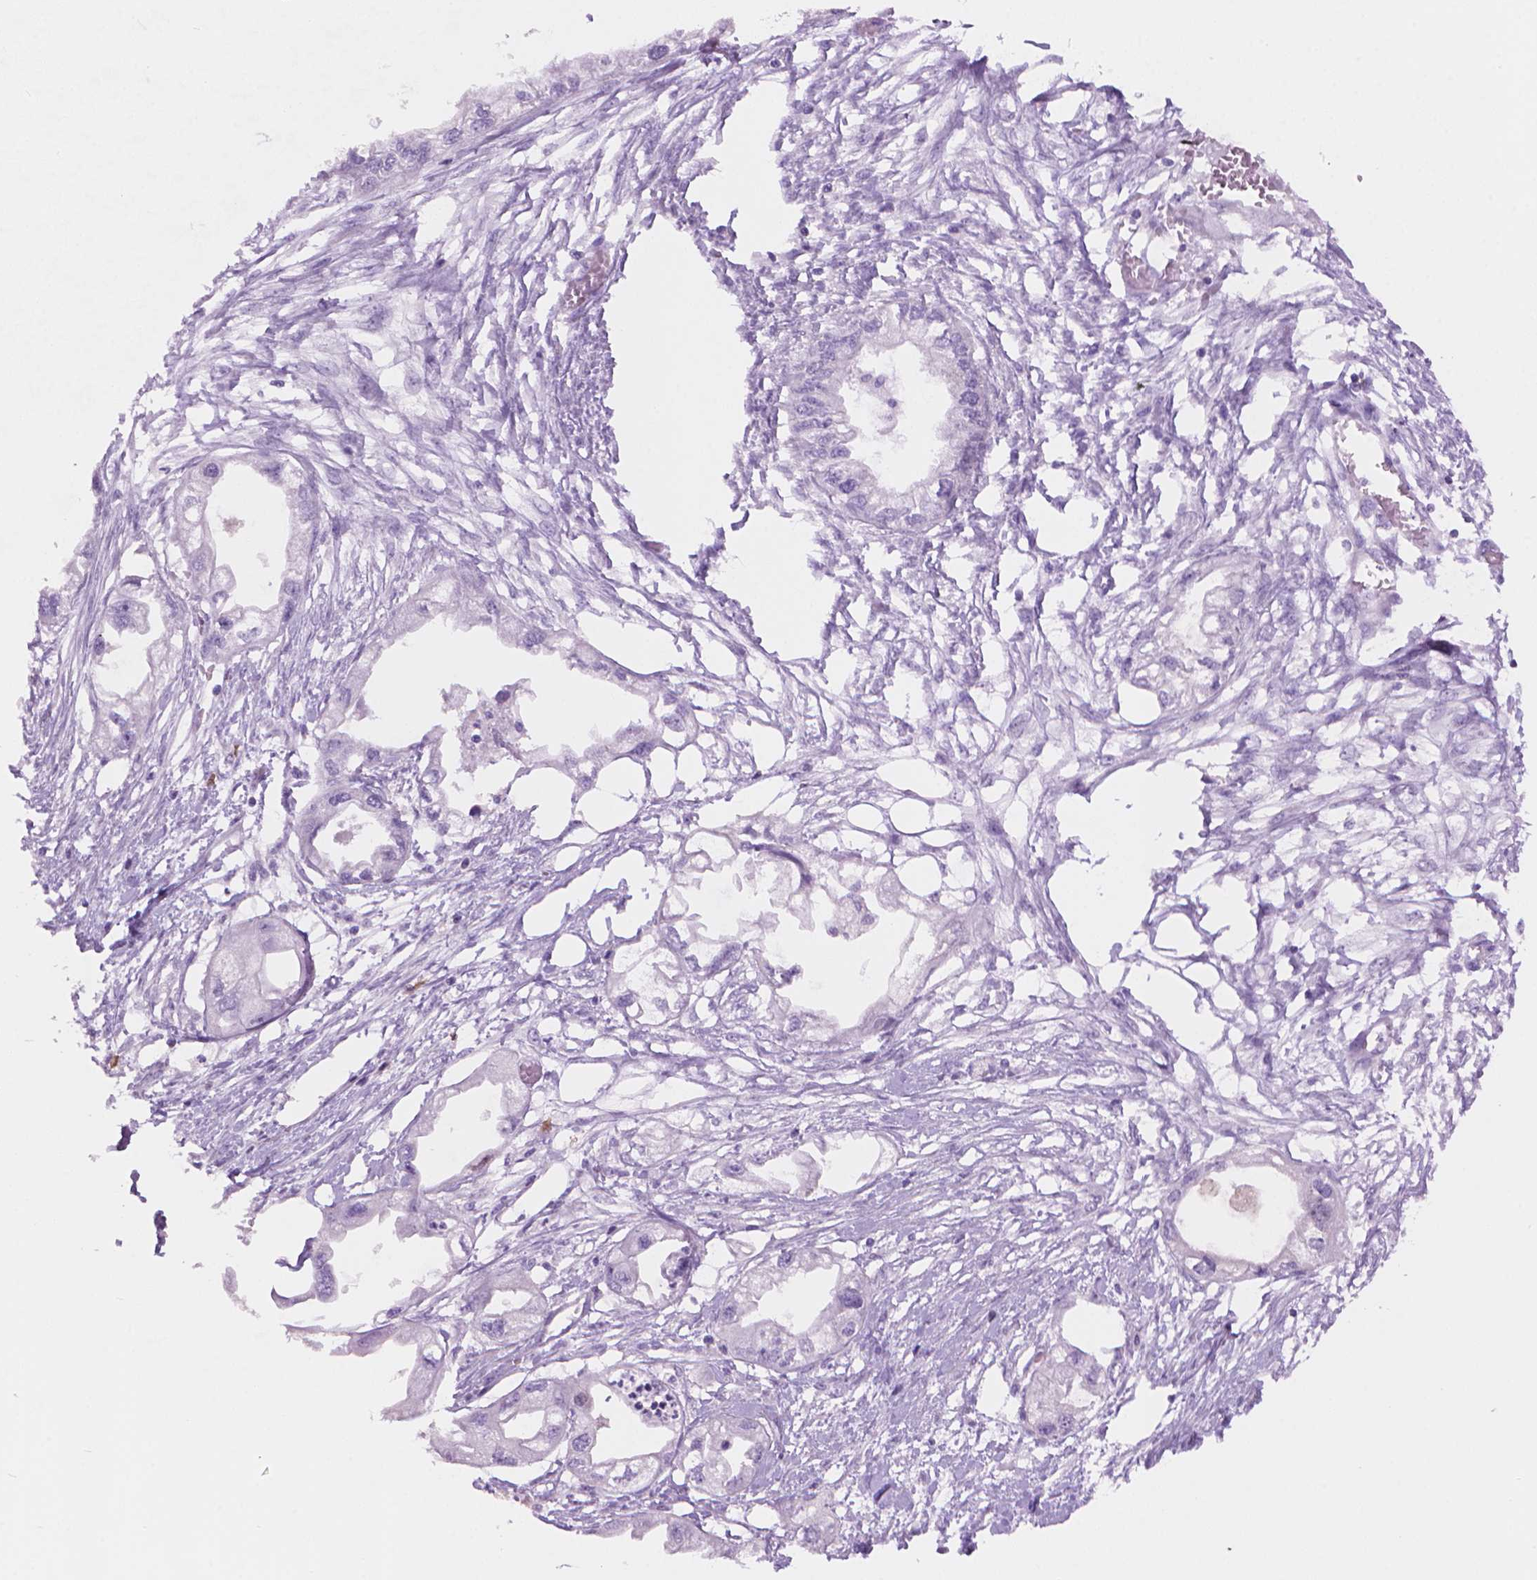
{"staining": {"intensity": "negative", "quantity": "none", "location": "none"}, "tissue": "endometrial cancer", "cell_type": "Tumor cells", "image_type": "cancer", "snomed": [{"axis": "morphology", "description": "Adenocarcinoma, NOS"}, {"axis": "morphology", "description": "Adenocarcinoma, metastatic, NOS"}, {"axis": "topography", "description": "Adipose tissue"}, {"axis": "topography", "description": "Endometrium"}], "caption": "Human endometrial cancer stained for a protein using immunohistochemistry exhibits no positivity in tumor cells.", "gene": "TMEM184A", "patient": {"sex": "female", "age": 67}}